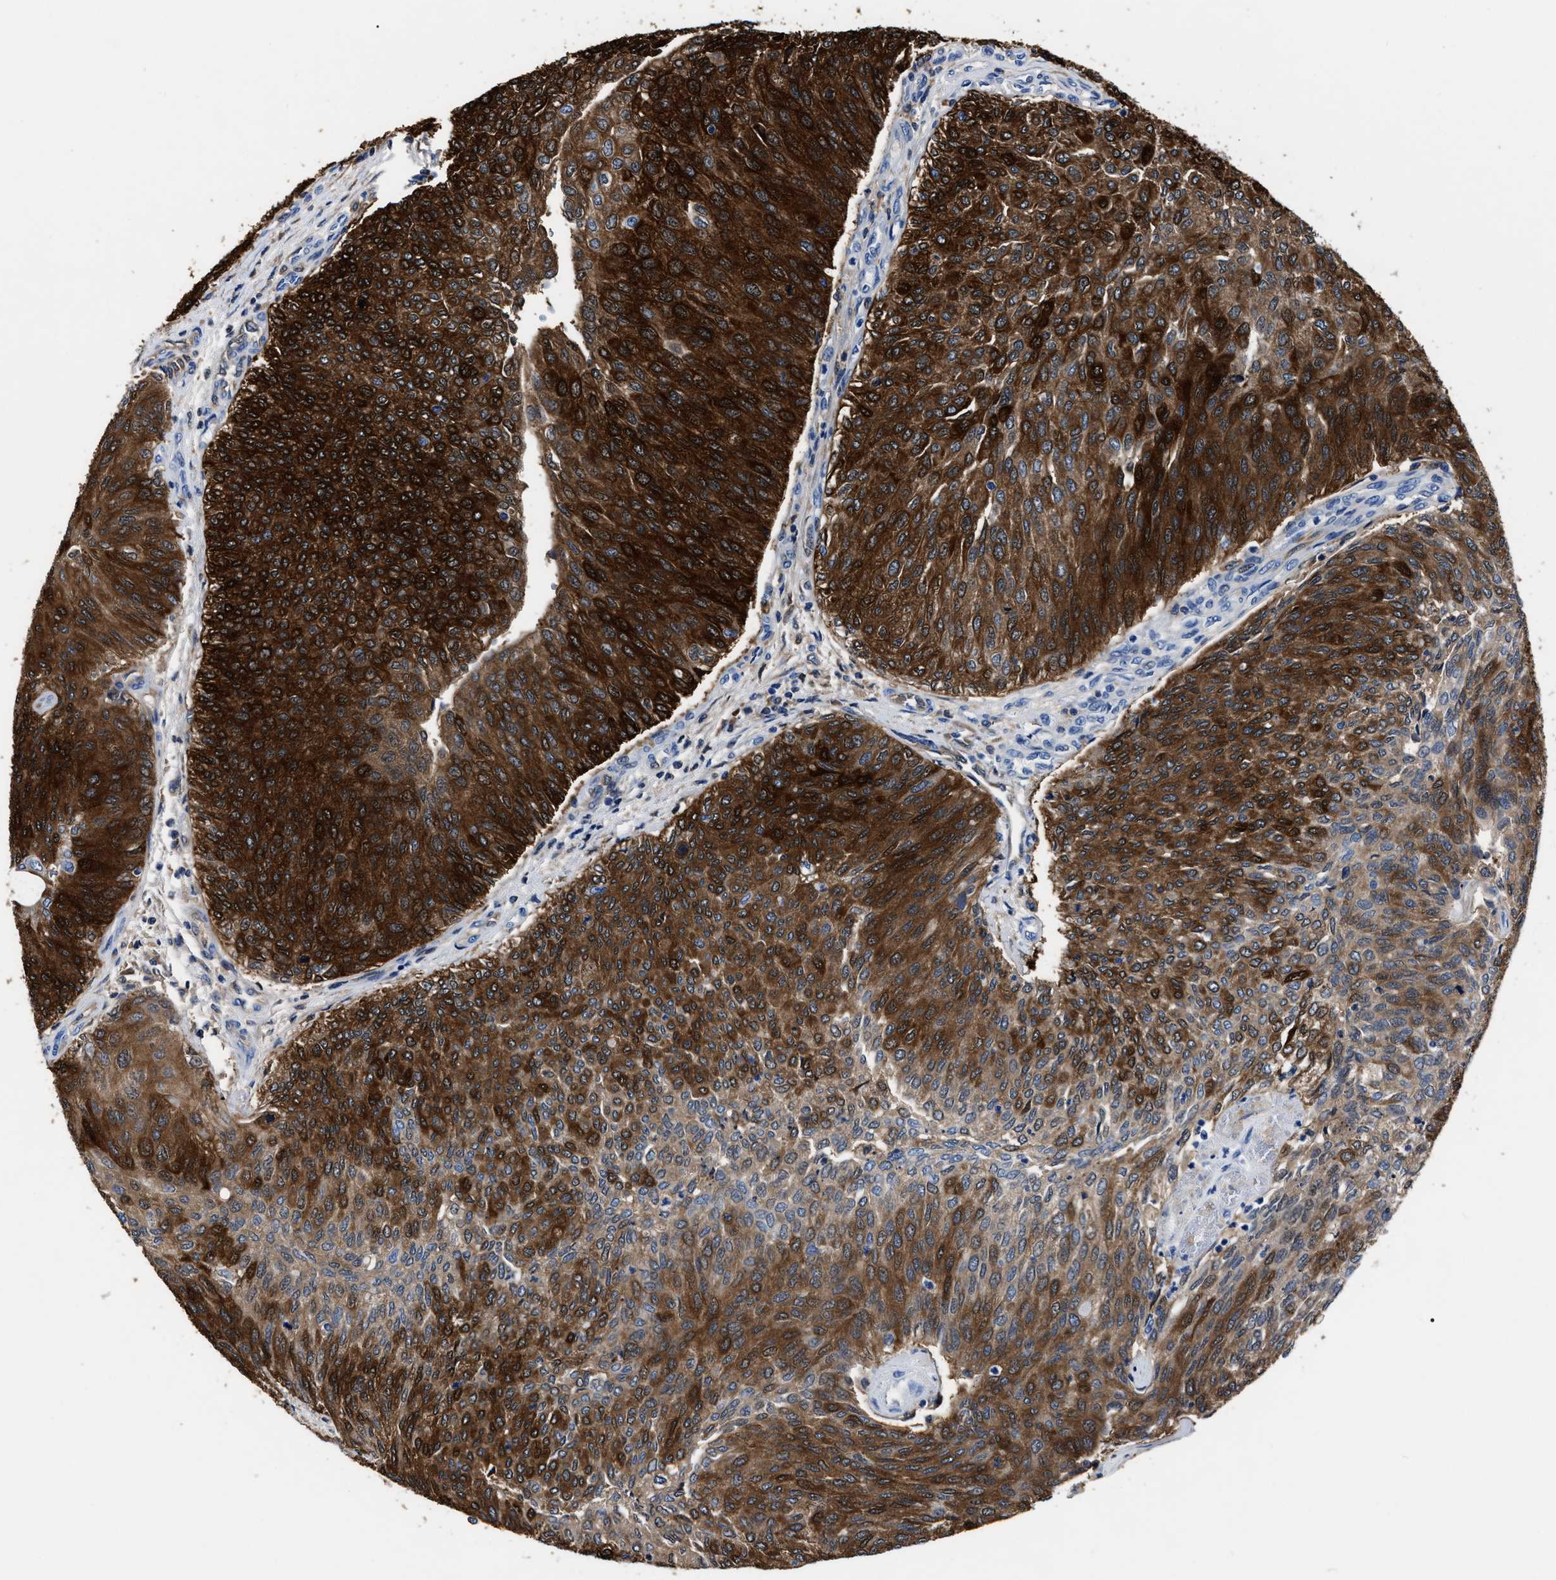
{"staining": {"intensity": "strong", "quantity": ">75%", "location": "cytoplasmic/membranous"}, "tissue": "urothelial cancer", "cell_type": "Tumor cells", "image_type": "cancer", "snomed": [{"axis": "morphology", "description": "Urothelial carcinoma, Low grade"}, {"axis": "topography", "description": "Urinary bladder"}], "caption": "There is high levels of strong cytoplasmic/membranous positivity in tumor cells of urothelial cancer, as demonstrated by immunohistochemical staining (brown color).", "gene": "MOV10L1", "patient": {"sex": "female", "age": 79}}